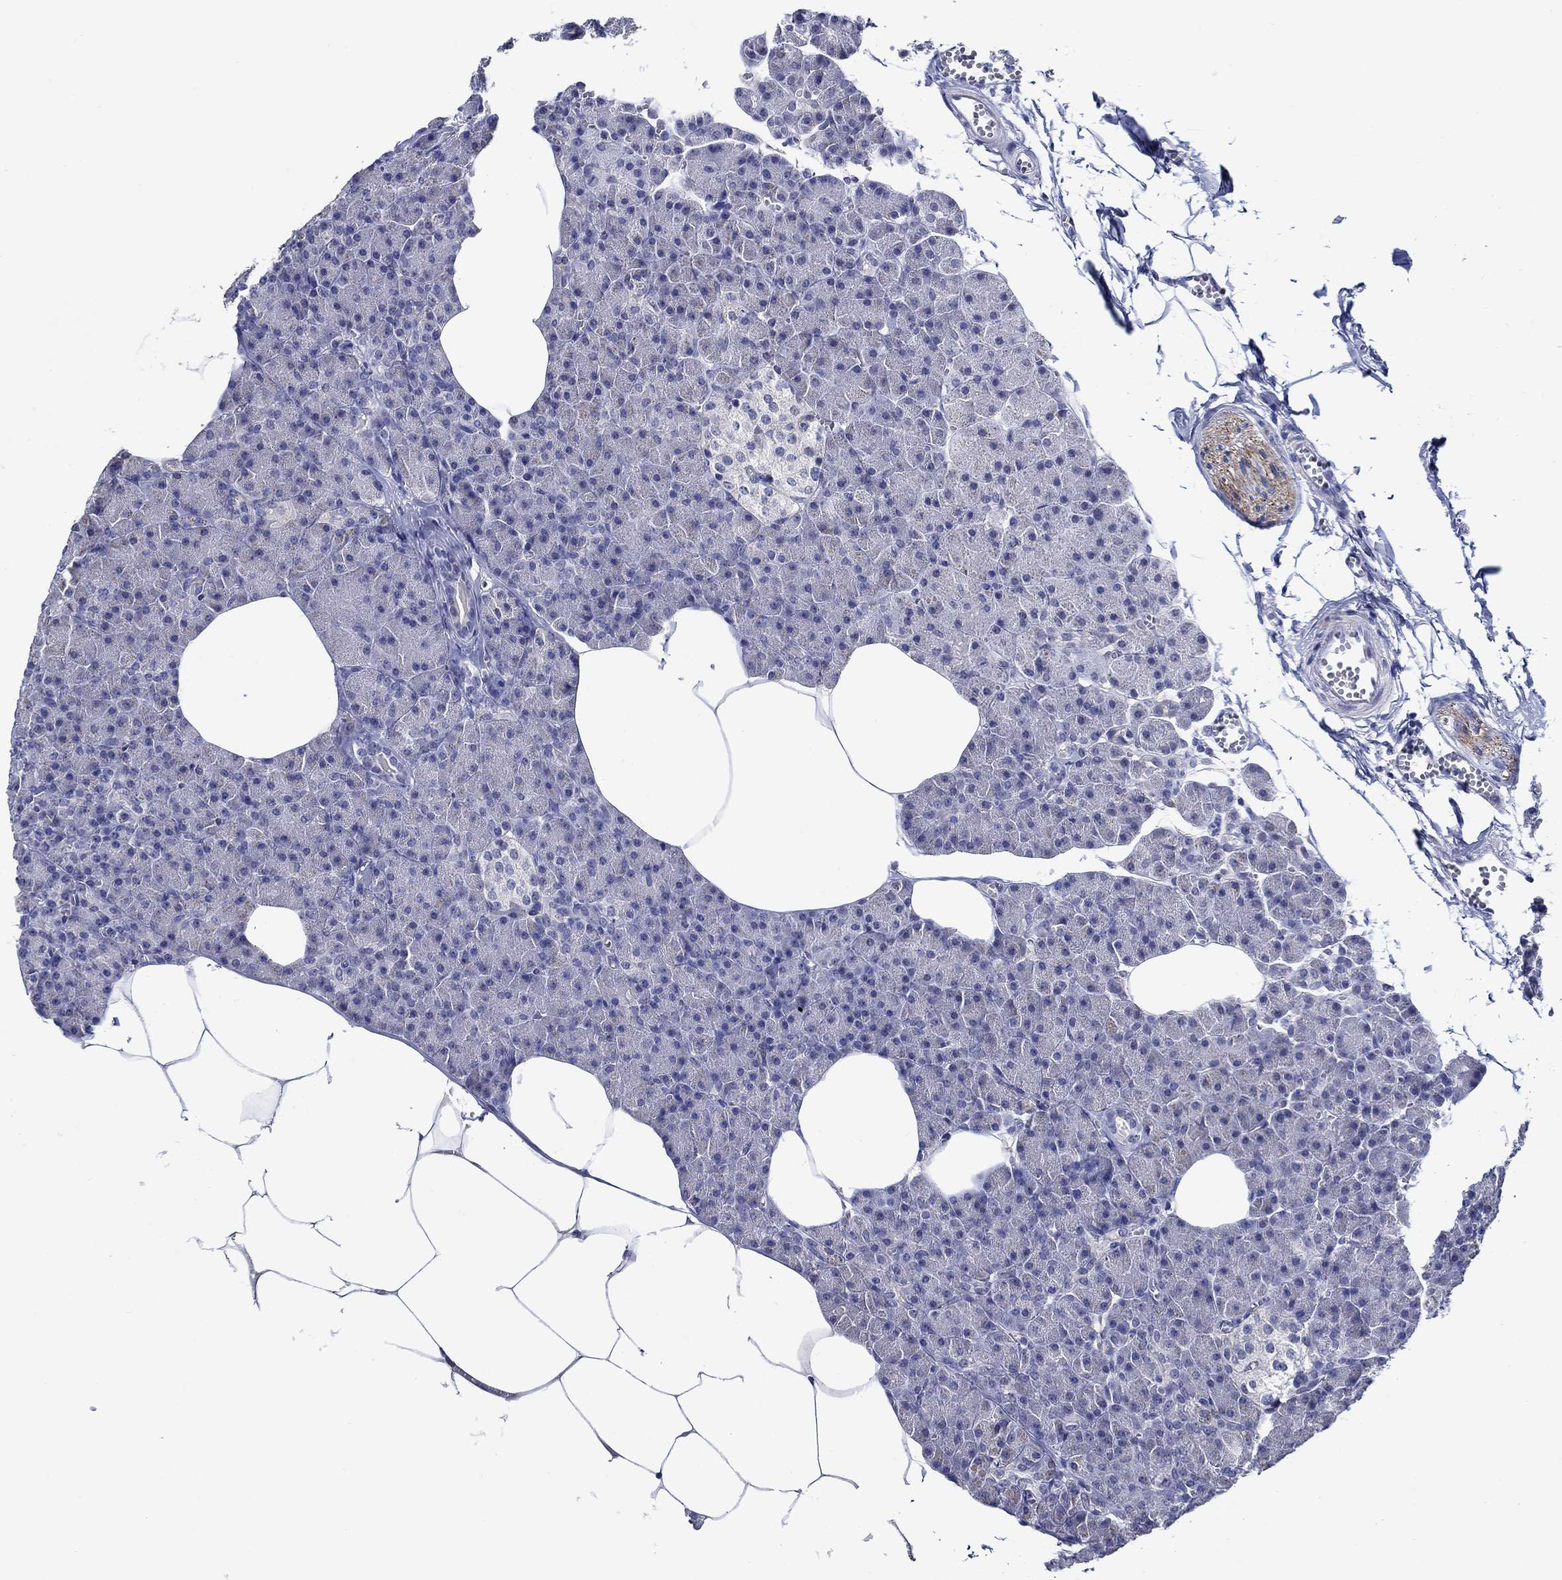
{"staining": {"intensity": "negative", "quantity": "none", "location": "none"}, "tissue": "pancreas", "cell_type": "Exocrine glandular cells", "image_type": "normal", "snomed": [{"axis": "morphology", "description": "Normal tissue, NOS"}, {"axis": "topography", "description": "Pancreas"}], "caption": "There is no significant expression in exocrine glandular cells of pancreas. (Stains: DAB (3,3'-diaminobenzidine) immunohistochemistry with hematoxylin counter stain, Microscopy: brightfield microscopy at high magnification).", "gene": "MC2R", "patient": {"sex": "female", "age": 45}}